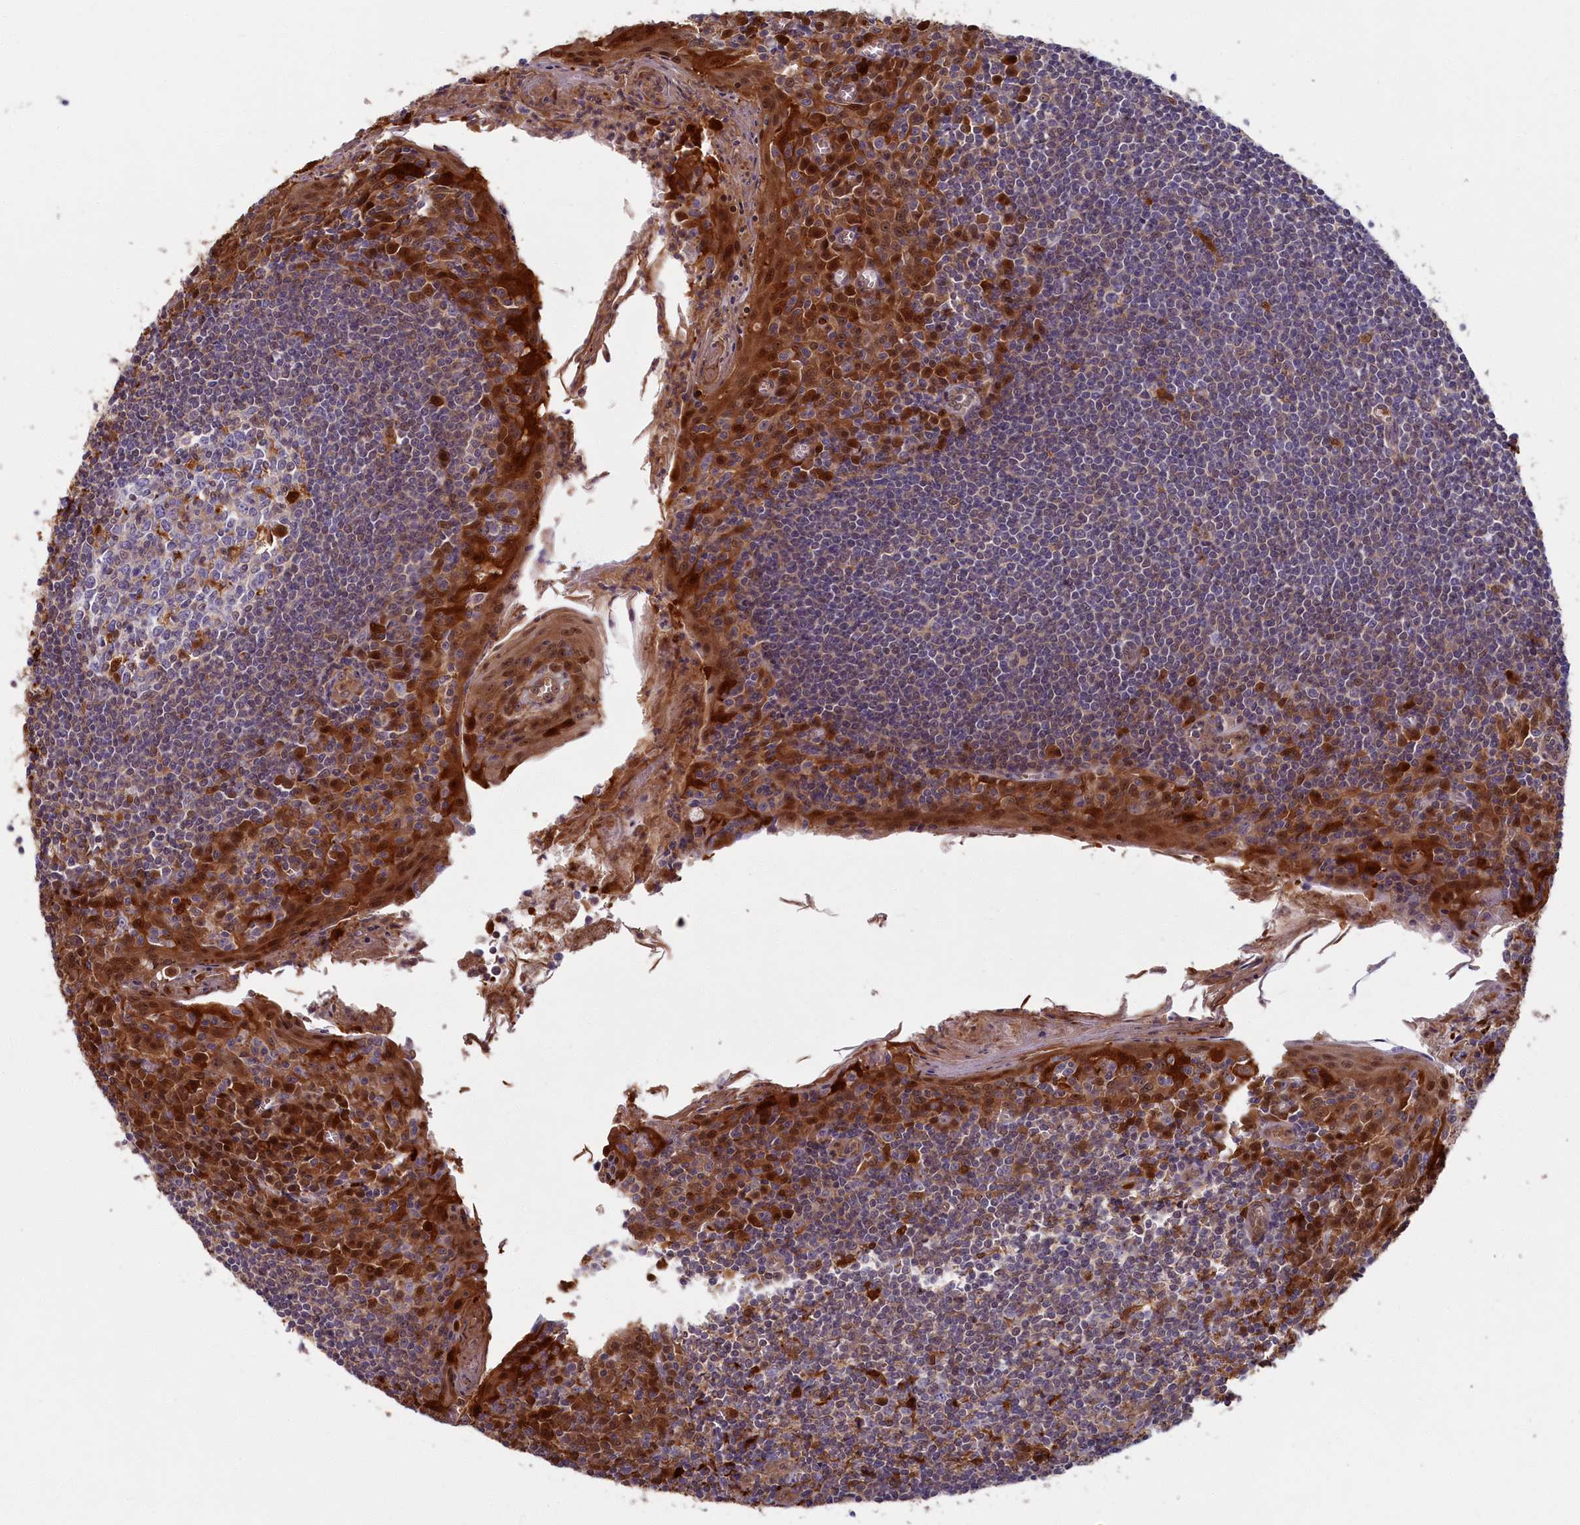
{"staining": {"intensity": "moderate", "quantity": "<25%", "location": "cytoplasmic/membranous"}, "tissue": "tonsil", "cell_type": "Germinal center cells", "image_type": "normal", "snomed": [{"axis": "morphology", "description": "Normal tissue, NOS"}, {"axis": "topography", "description": "Tonsil"}], "caption": "A brown stain labels moderate cytoplasmic/membranous positivity of a protein in germinal center cells of benign human tonsil. (DAB (3,3'-diaminobenzidine) IHC, brown staining for protein, blue staining for nuclei).", "gene": "BLVRB", "patient": {"sex": "male", "age": 27}}